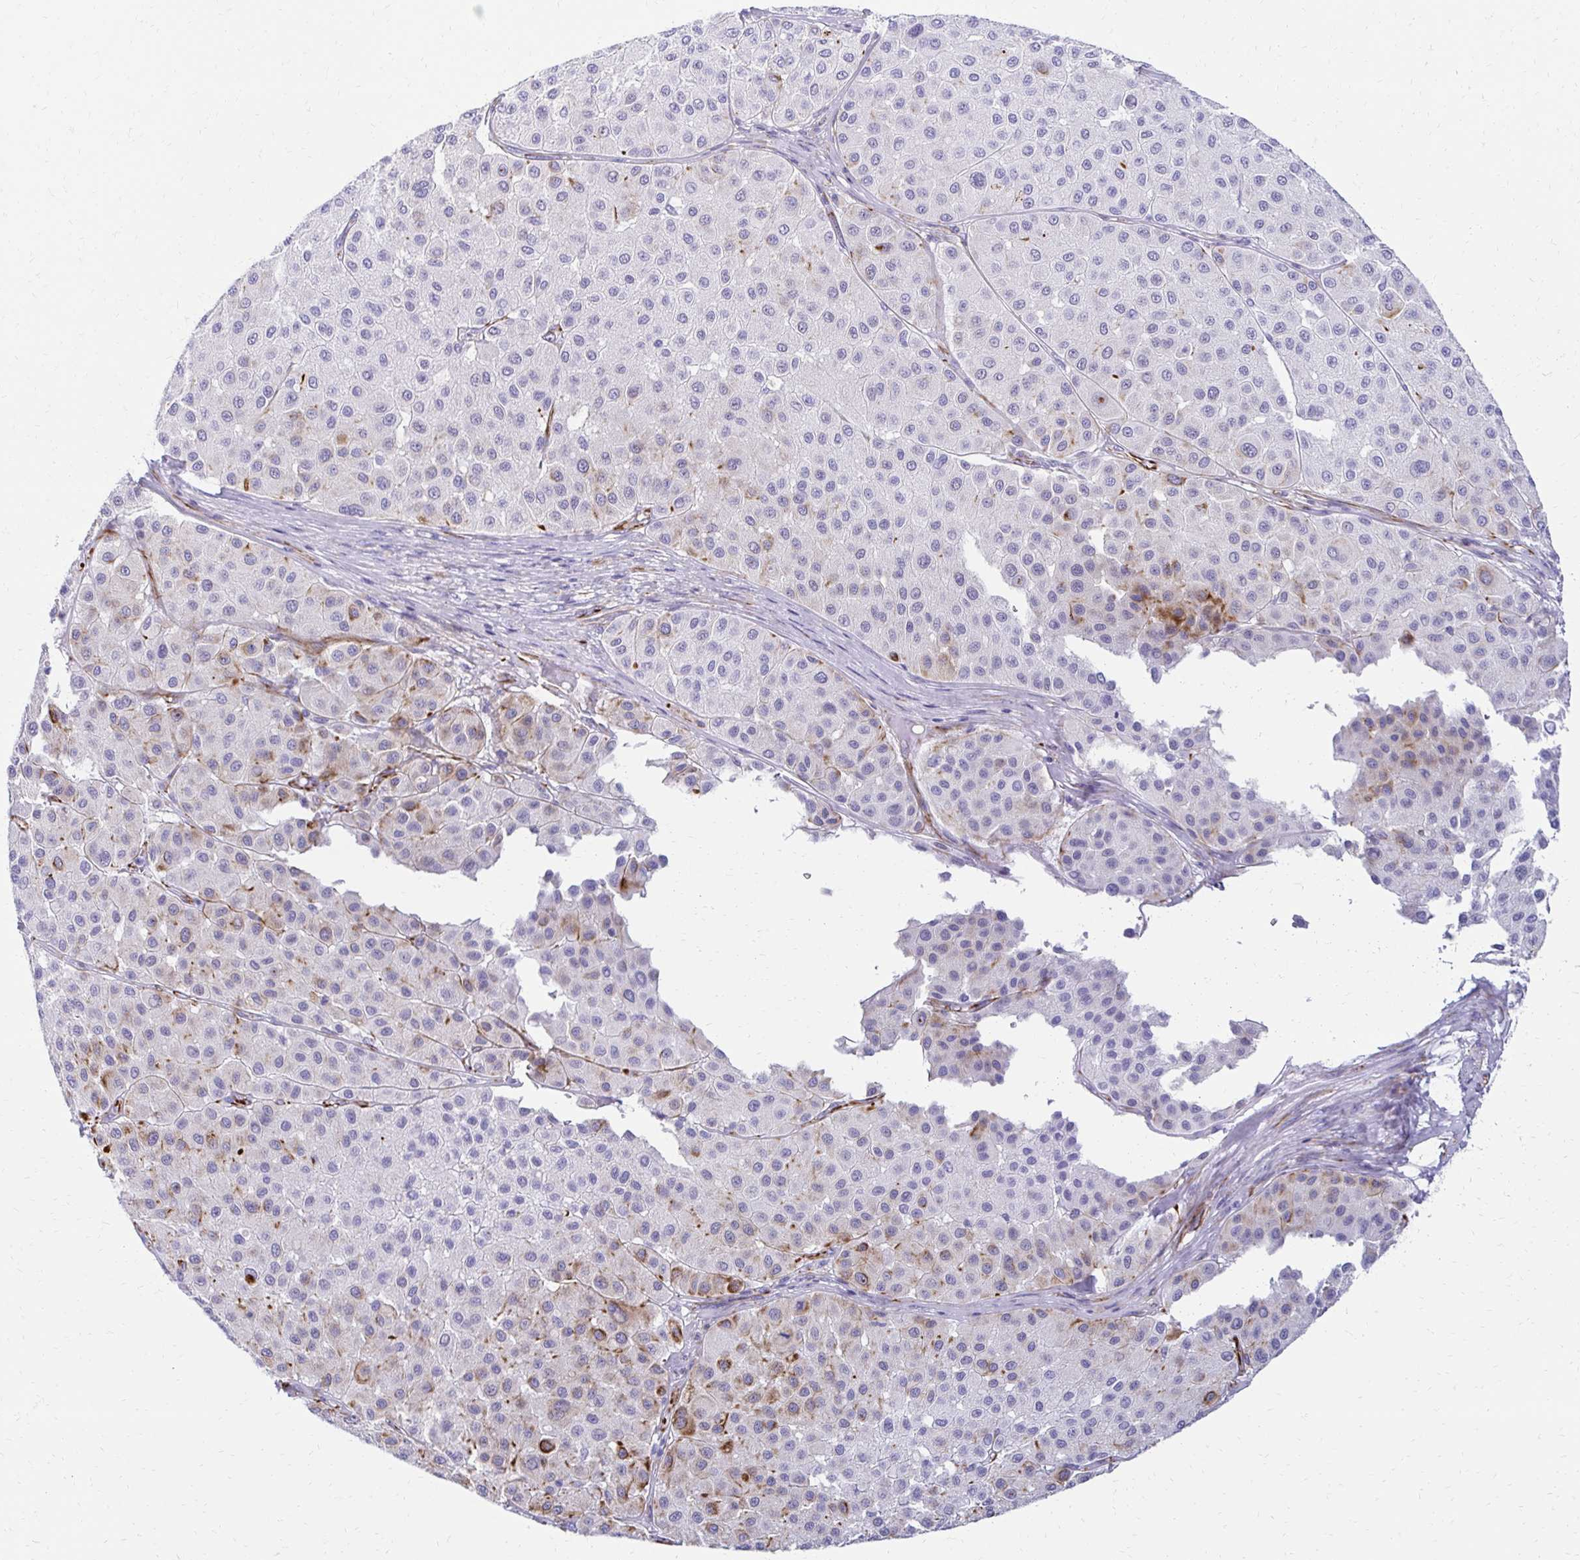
{"staining": {"intensity": "strong", "quantity": "<25%", "location": "cytoplasmic/membranous"}, "tissue": "melanoma", "cell_type": "Tumor cells", "image_type": "cancer", "snomed": [{"axis": "morphology", "description": "Malignant melanoma, Metastatic site"}, {"axis": "topography", "description": "Smooth muscle"}], "caption": "Protein analysis of melanoma tissue shows strong cytoplasmic/membranous staining in about <25% of tumor cells. (DAB IHC with brightfield microscopy, high magnification).", "gene": "TMEM54", "patient": {"sex": "male", "age": 41}}